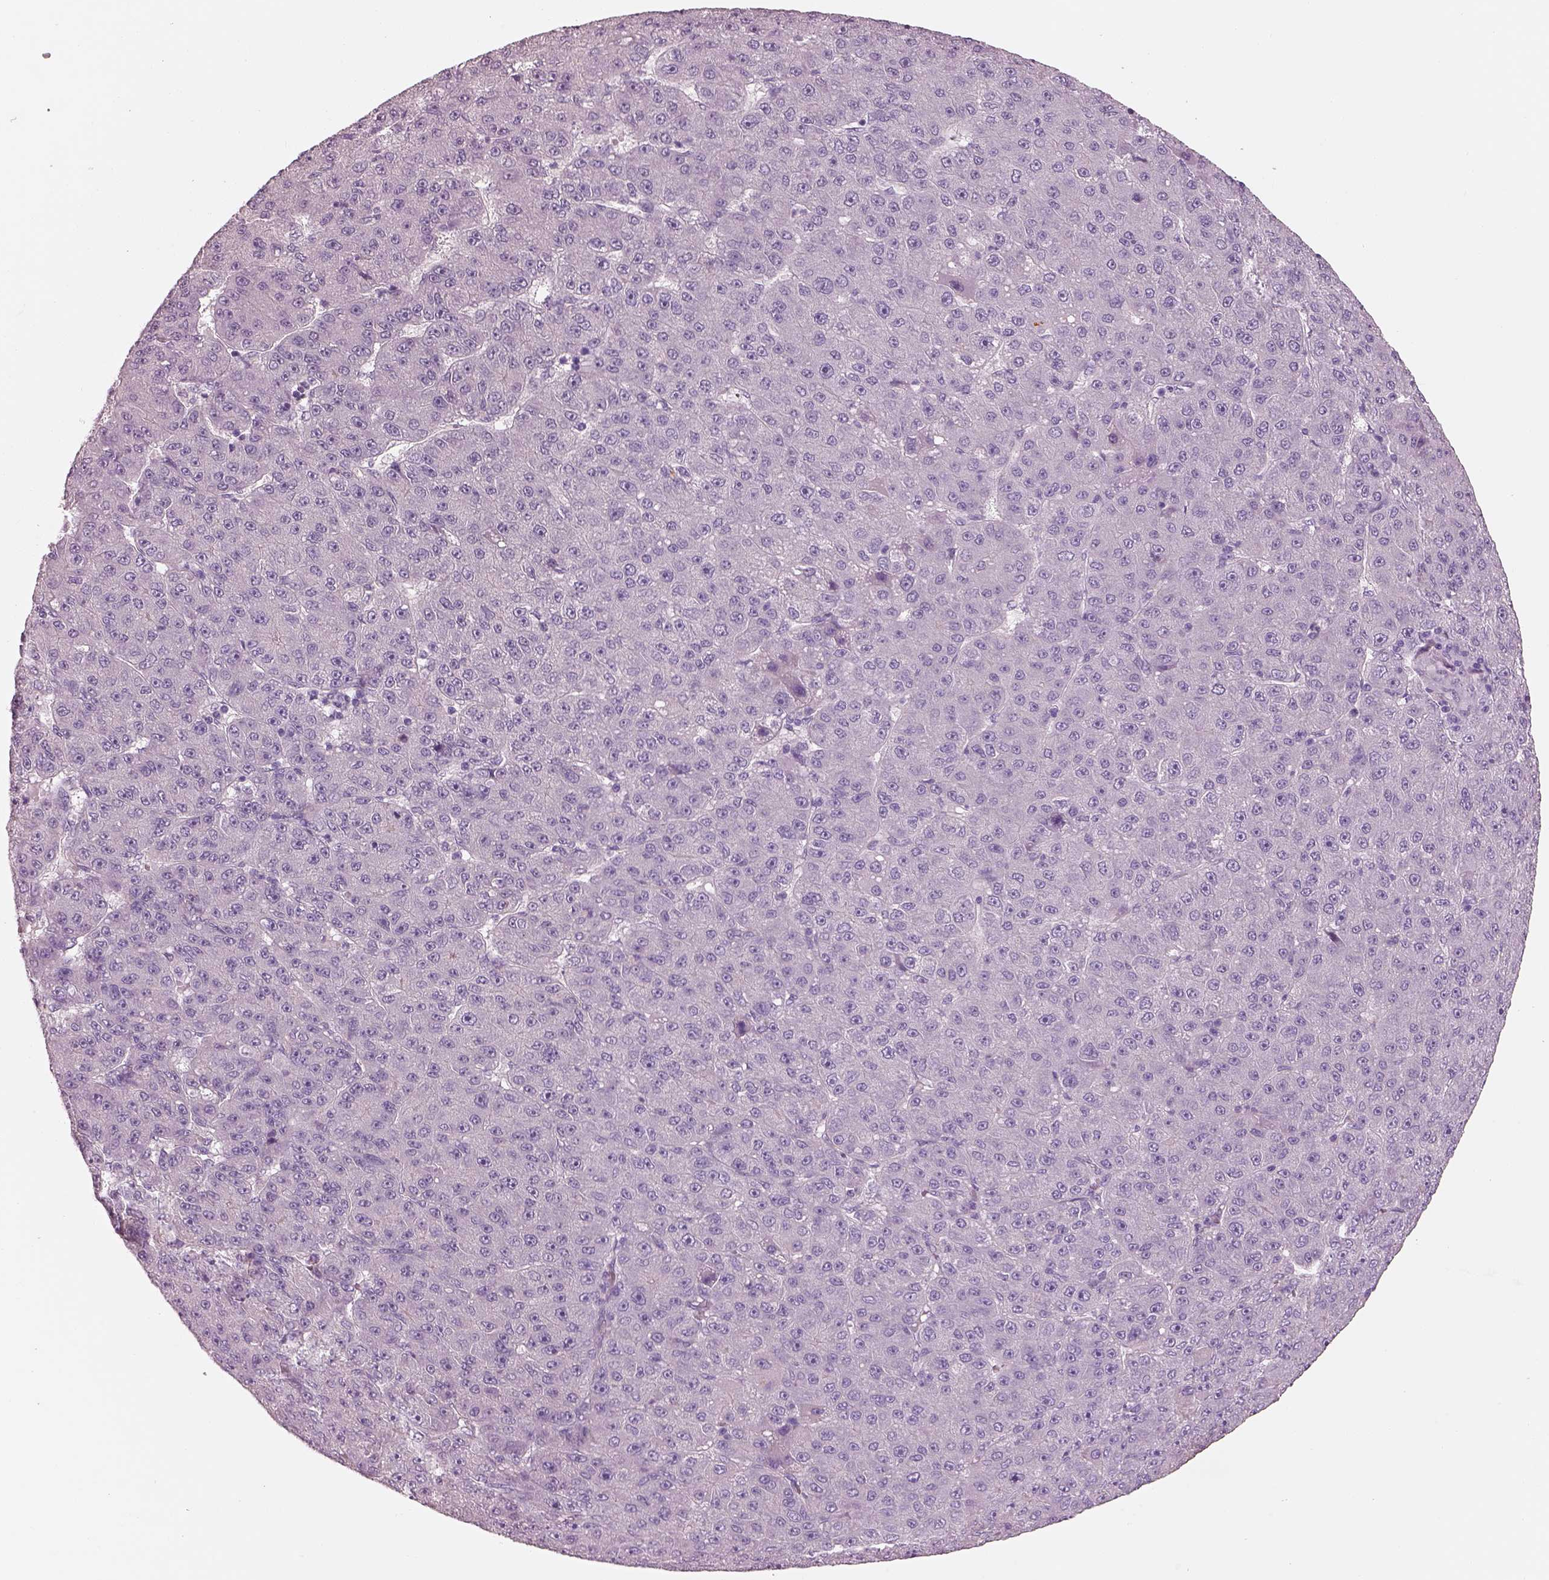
{"staining": {"intensity": "negative", "quantity": "none", "location": "none"}, "tissue": "liver cancer", "cell_type": "Tumor cells", "image_type": "cancer", "snomed": [{"axis": "morphology", "description": "Carcinoma, Hepatocellular, NOS"}, {"axis": "topography", "description": "Liver"}], "caption": "An image of human liver hepatocellular carcinoma is negative for staining in tumor cells.", "gene": "IGLL1", "patient": {"sex": "male", "age": 67}}